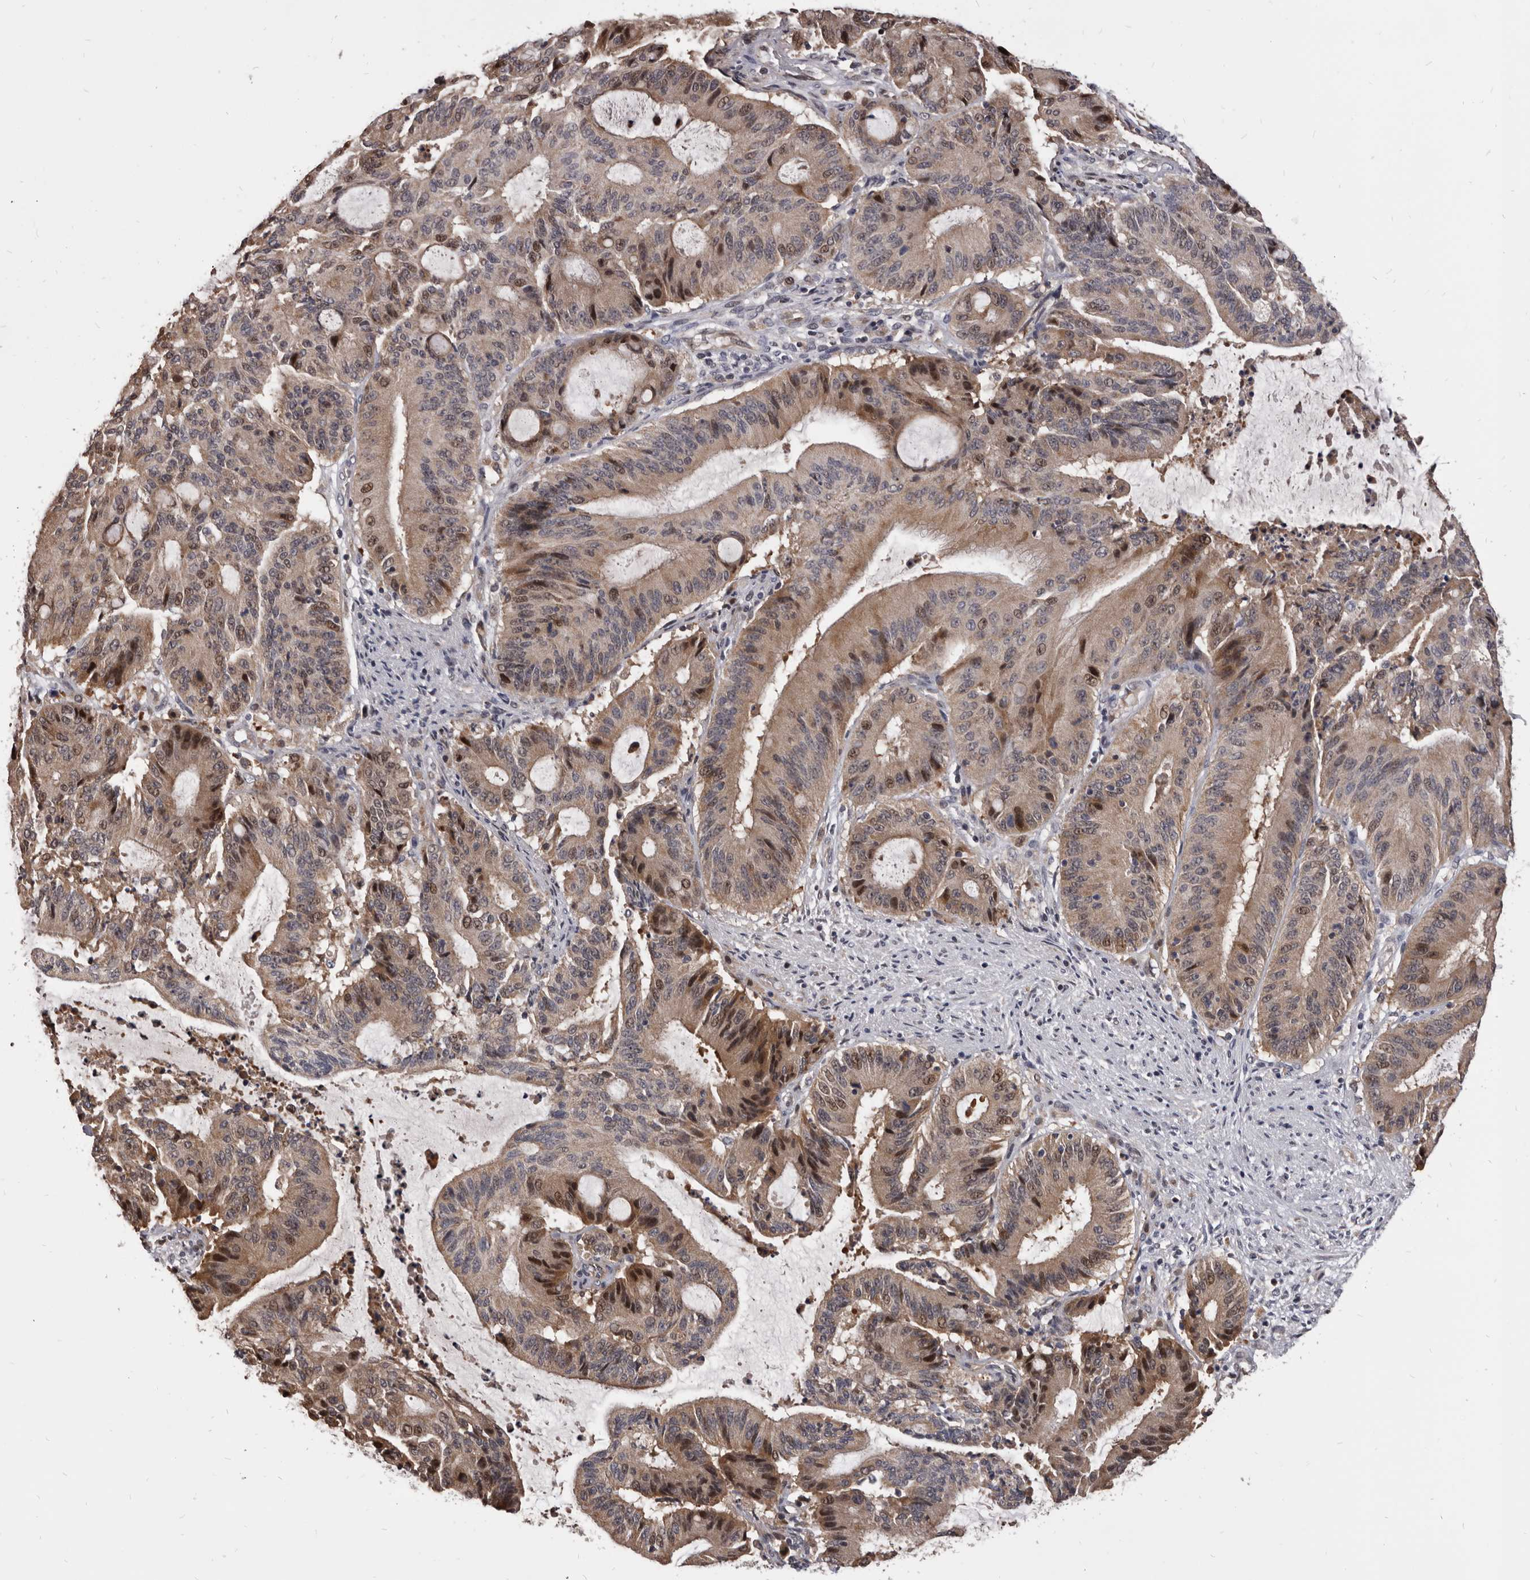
{"staining": {"intensity": "moderate", "quantity": ">75%", "location": "cytoplasmic/membranous,nuclear"}, "tissue": "liver cancer", "cell_type": "Tumor cells", "image_type": "cancer", "snomed": [{"axis": "morphology", "description": "Normal tissue, NOS"}, {"axis": "morphology", "description": "Cholangiocarcinoma"}, {"axis": "topography", "description": "Liver"}, {"axis": "topography", "description": "Peripheral nerve tissue"}], "caption": "Tumor cells demonstrate moderate cytoplasmic/membranous and nuclear expression in approximately >75% of cells in cholangiocarcinoma (liver). The protein is shown in brown color, while the nuclei are stained blue.", "gene": "MAP3K14", "patient": {"sex": "female", "age": 73}}